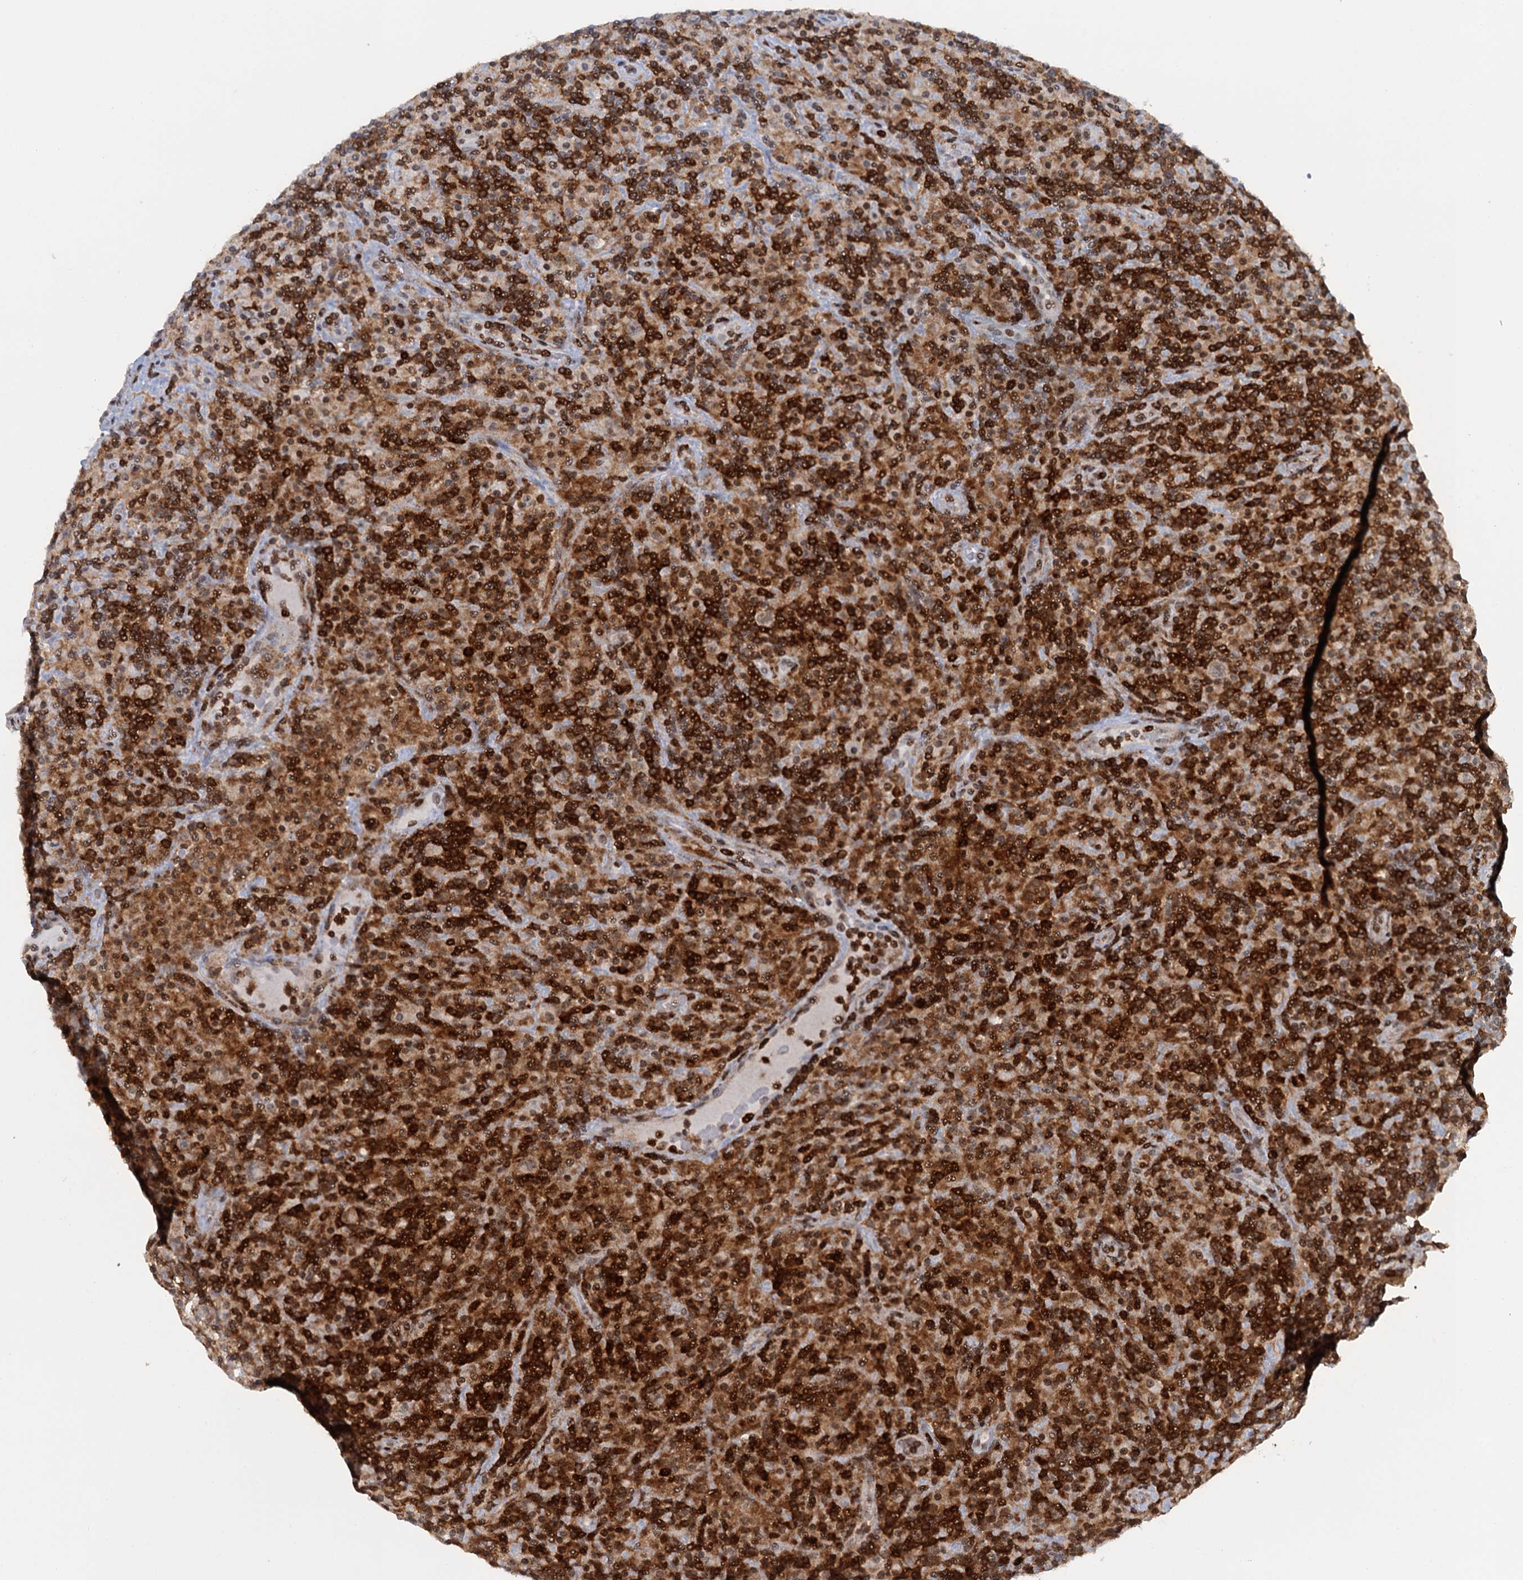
{"staining": {"intensity": "weak", "quantity": "<25%", "location": "cytoplasmic/membranous"}, "tissue": "lymphoma", "cell_type": "Tumor cells", "image_type": "cancer", "snomed": [{"axis": "morphology", "description": "Hodgkin's disease, NOS"}, {"axis": "topography", "description": "Lymph node"}], "caption": "An image of Hodgkin's disease stained for a protein reveals no brown staining in tumor cells. (Stains: DAB (3,3'-diaminobenzidine) immunohistochemistry (IHC) with hematoxylin counter stain, Microscopy: brightfield microscopy at high magnification).", "gene": "FYB1", "patient": {"sex": "male", "age": 70}}